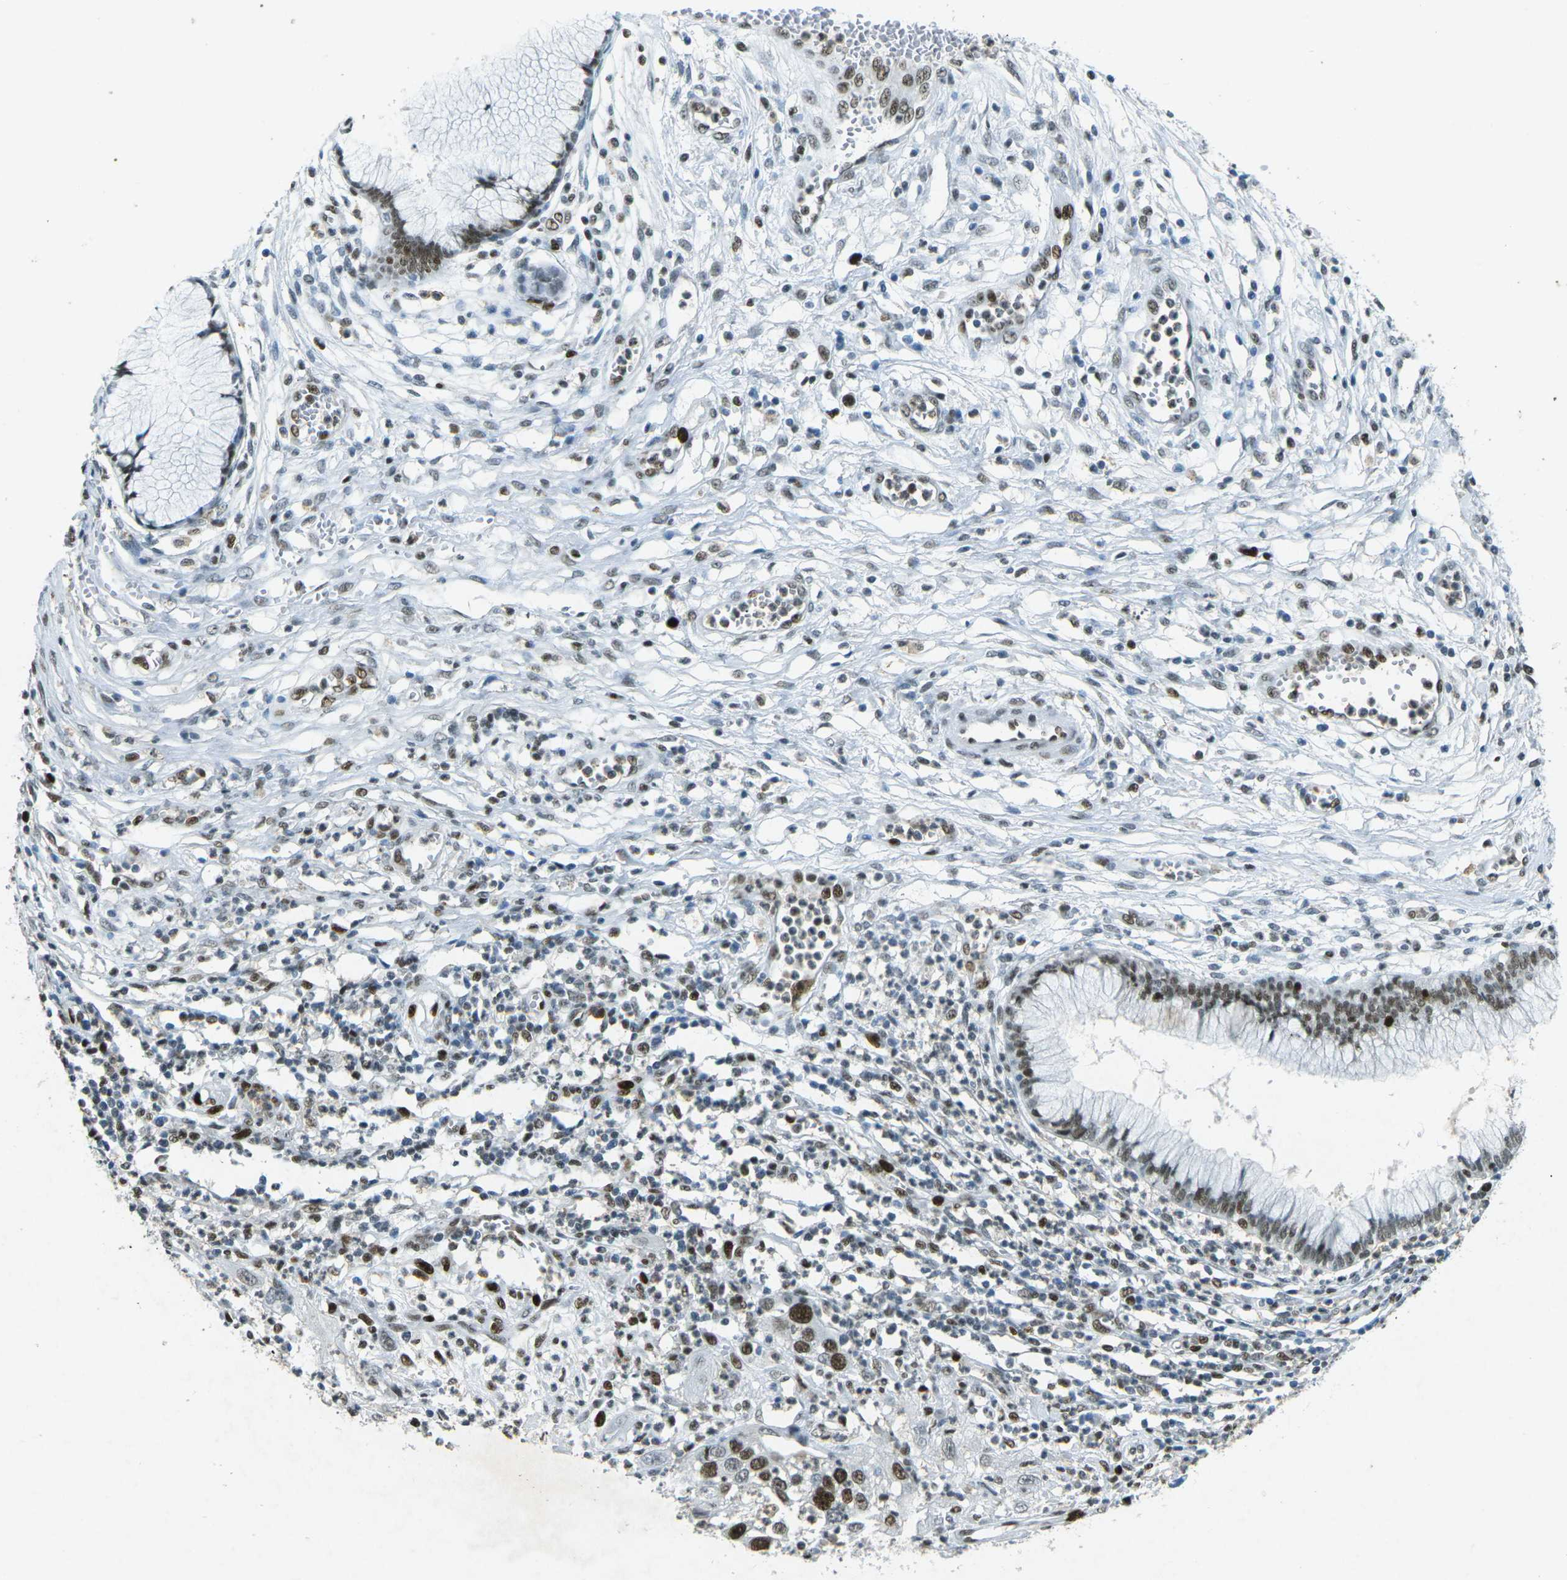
{"staining": {"intensity": "moderate", "quantity": ">75%", "location": "nuclear"}, "tissue": "cervical cancer", "cell_type": "Tumor cells", "image_type": "cancer", "snomed": [{"axis": "morphology", "description": "Squamous cell carcinoma, NOS"}, {"axis": "topography", "description": "Cervix"}], "caption": "A high-resolution photomicrograph shows immunohistochemistry staining of cervical cancer (squamous cell carcinoma), which displays moderate nuclear positivity in approximately >75% of tumor cells.", "gene": "RB1", "patient": {"sex": "female", "age": 32}}